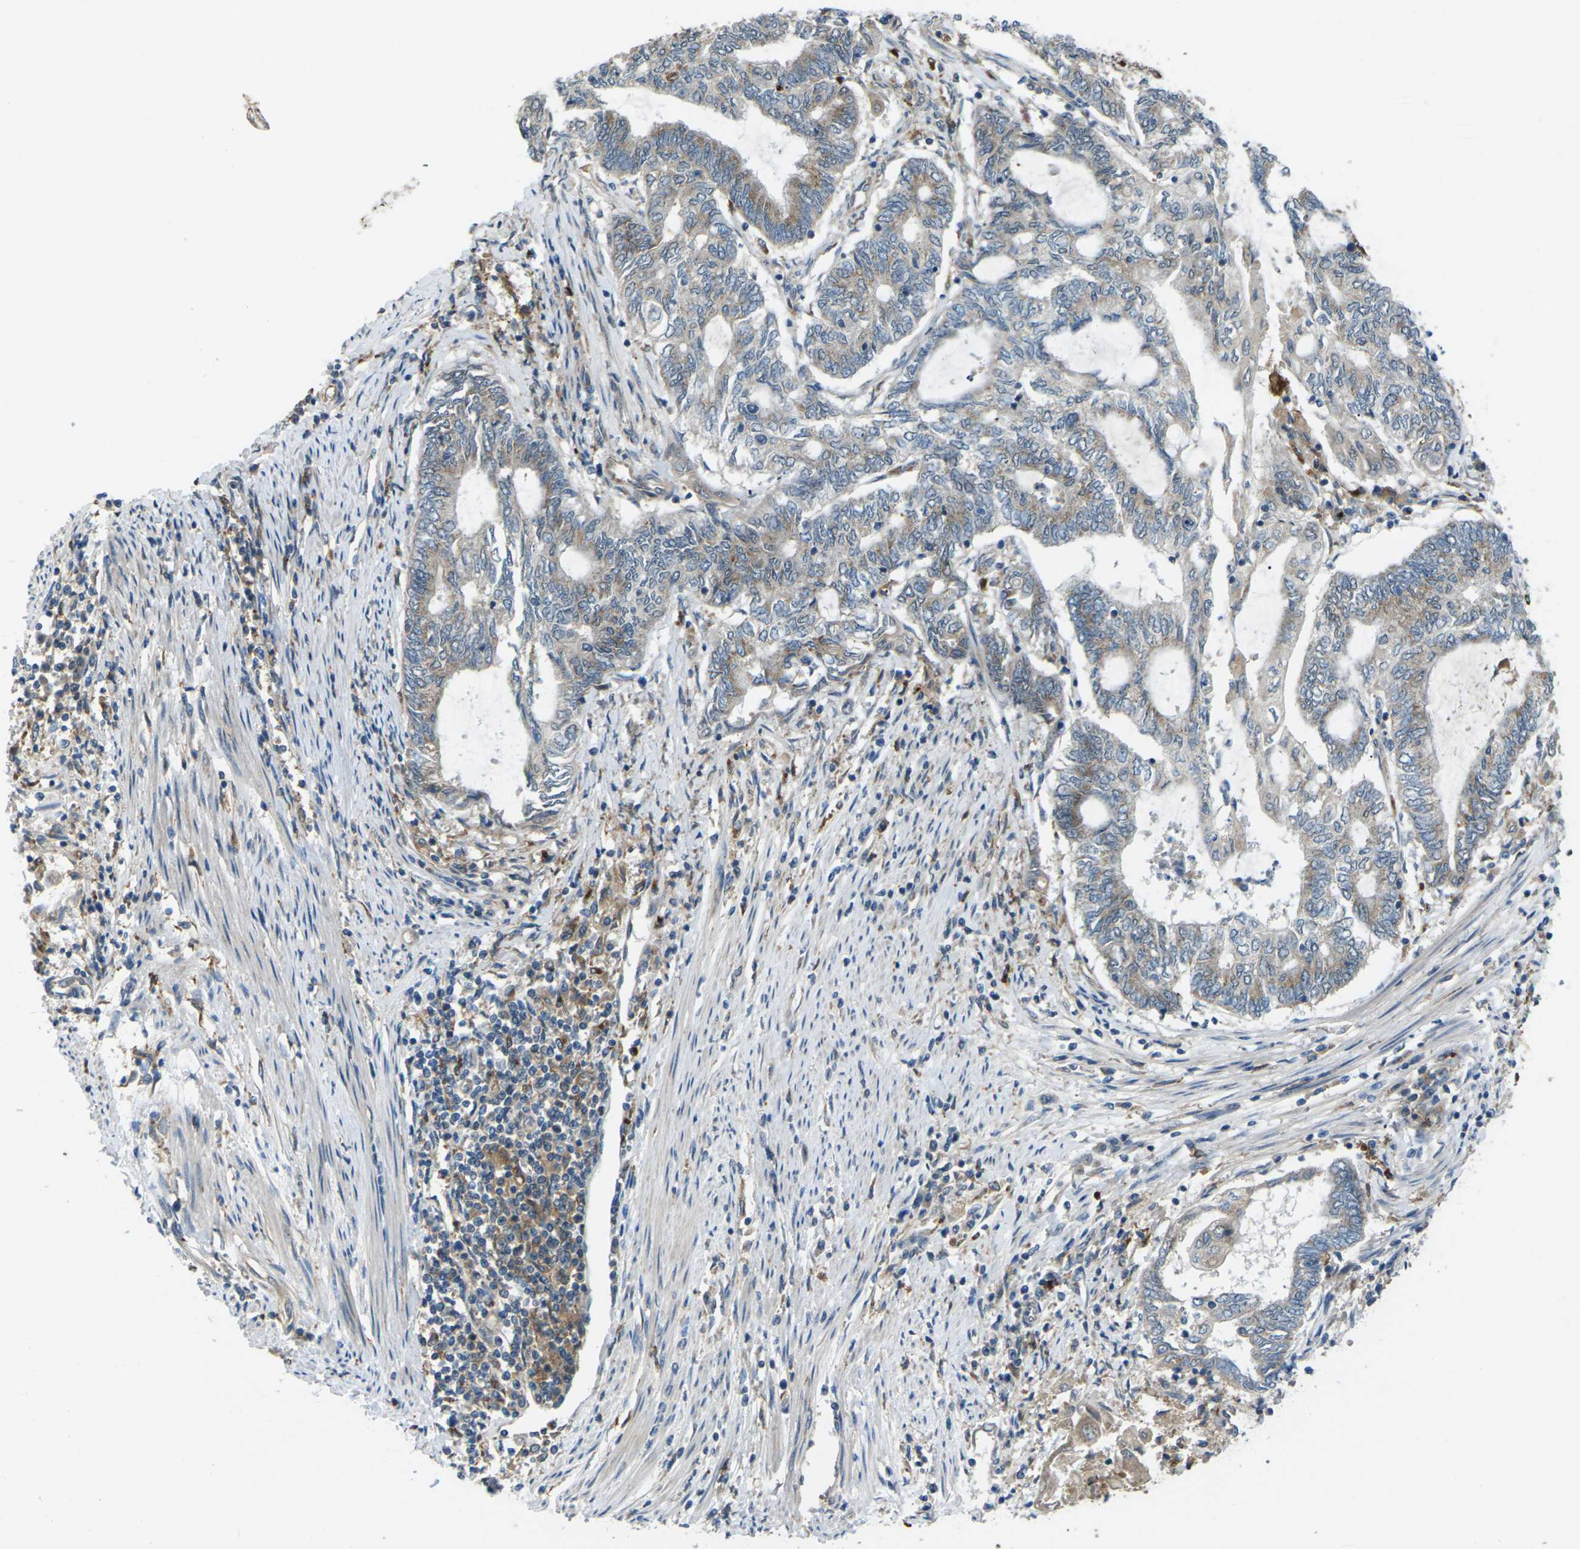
{"staining": {"intensity": "weak", "quantity": "25%-75%", "location": "cytoplasmic/membranous"}, "tissue": "endometrial cancer", "cell_type": "Tumor cells", "image_type": "cancer", "snomed": [{"axis": "morphology", "description": "Adenocarcinoma, NOS"}, {"axis": "topography", "description": "Uterus"}, {"axis": "topography", "description": "Endometrium"}], "caption": "An image of human endometrial cancer stained for a protein reveals weak cytoplasmic/membranous brown staining in tumor cells.", "gene": "SLC31A2", "patient": {"sex": "female", "age": 70}}